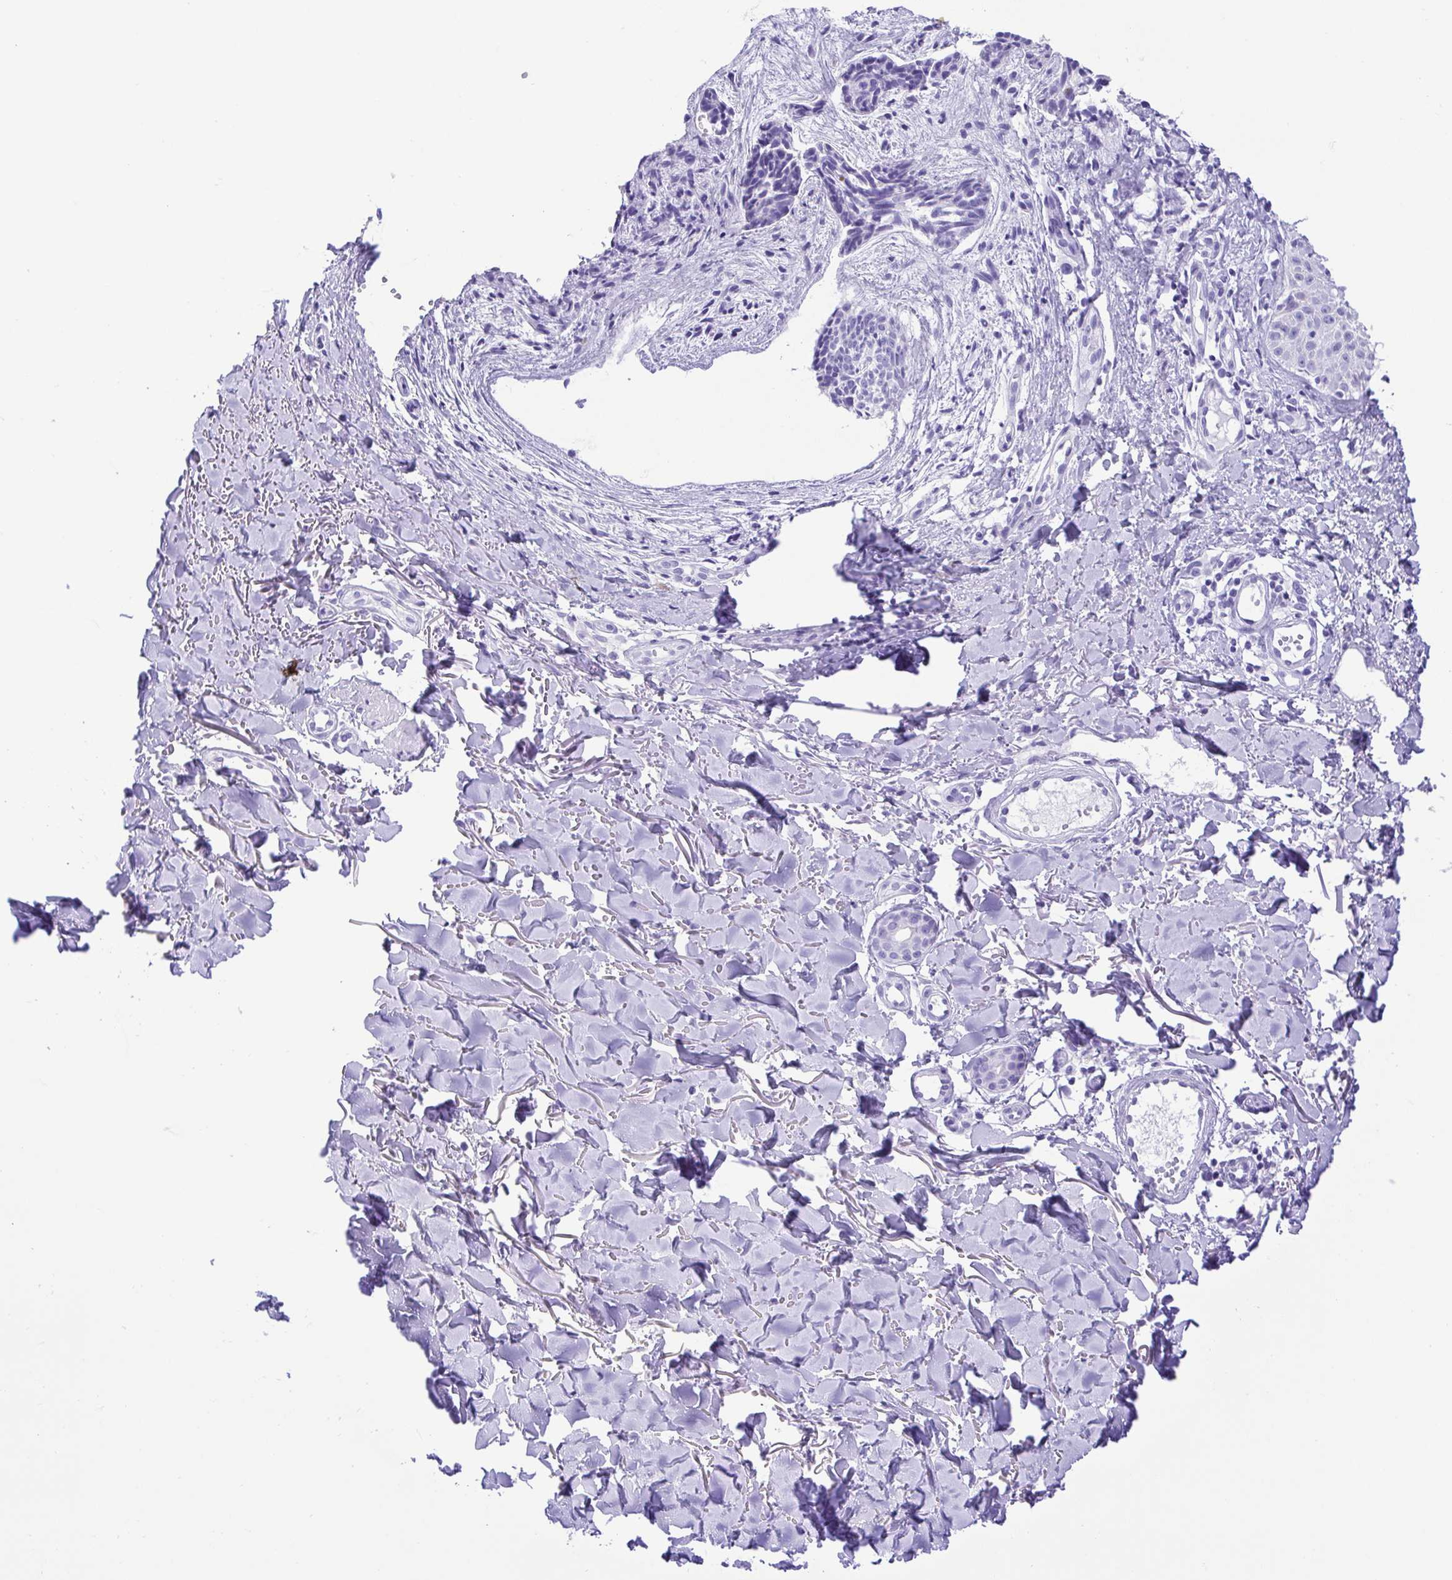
{"staining": {"intensity": "negative", "quantity": "none", "location": "none"}, "tissue": "skin cancer", "cell_type": "Tumor cells", "image_type": "cancer", "snomed": [{"axis": "morphology", "description": "Basal cell carcinoma"}, {"axis": "topography", "description": "Skin"}], "caption": "There is no significant staining in tumor cells of skin cancer (basal cell carcinoma). (DAB immunohistochemistry (IHC) visualized using brightfield microscopy, high magnification).", "gene": "CDSN", "patient": {"sex": "male", "age": 78}}